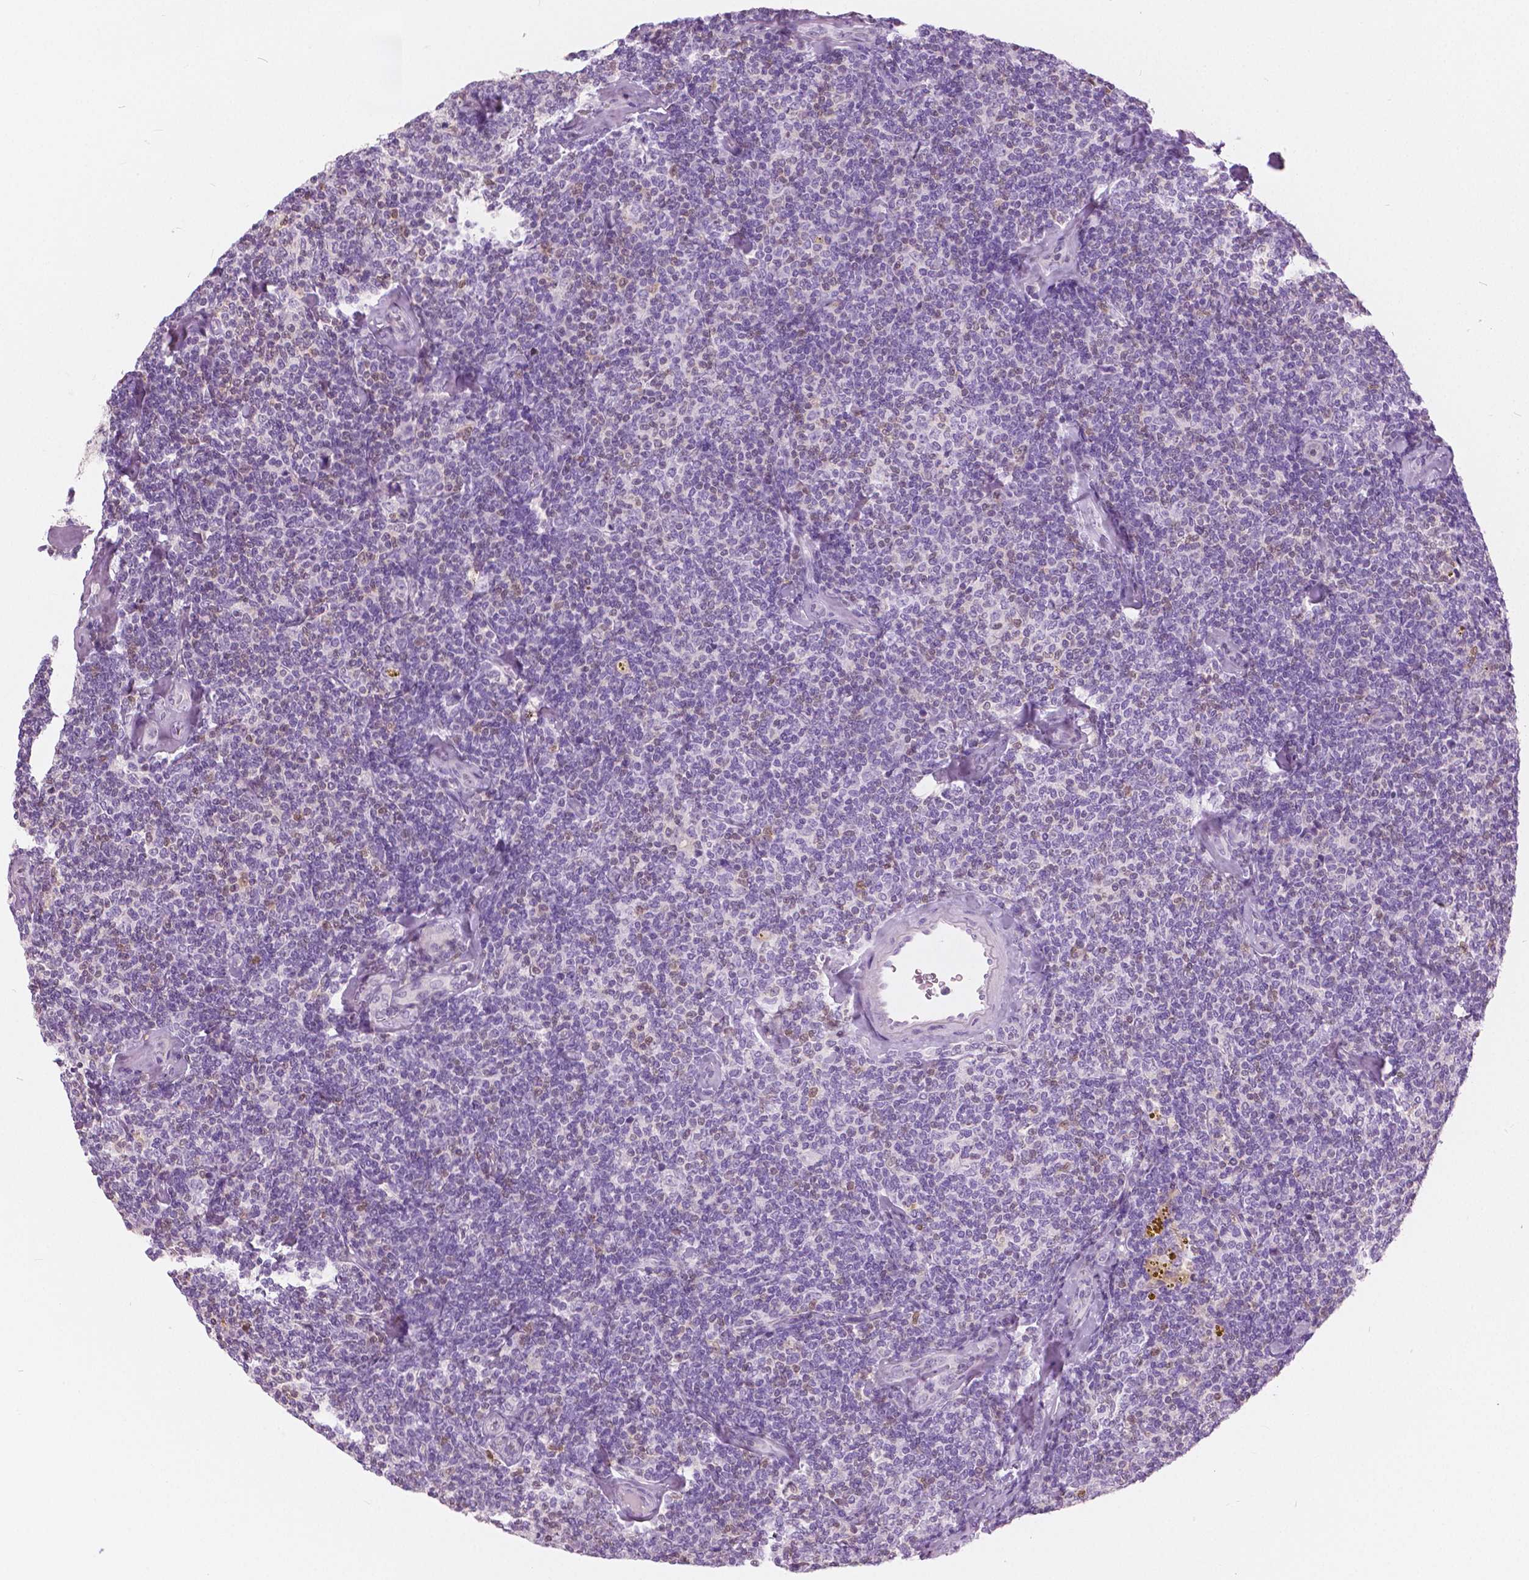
{"staining": {"intensity": "negative", "quantity": "none", "location": "none"}, "tissue": "lymphoma", "cell_type": "Tumor cells", "image_type": "cancer", "snomed": [{"axis": "morphology", "description": "Malignant lymphoma, non-Hodgkin's type, Low grade"}, {"axis": "topography", "description": "Lymph node"}], "caption": "This histopathology image is of lymphoma stained with immunohistochemistry to label a protein in brown with the nuclei are counter-stained blue. There is no expression in tumor cells.", "gene": "GALM", "patient": {"sex": "female", "age": 56}}